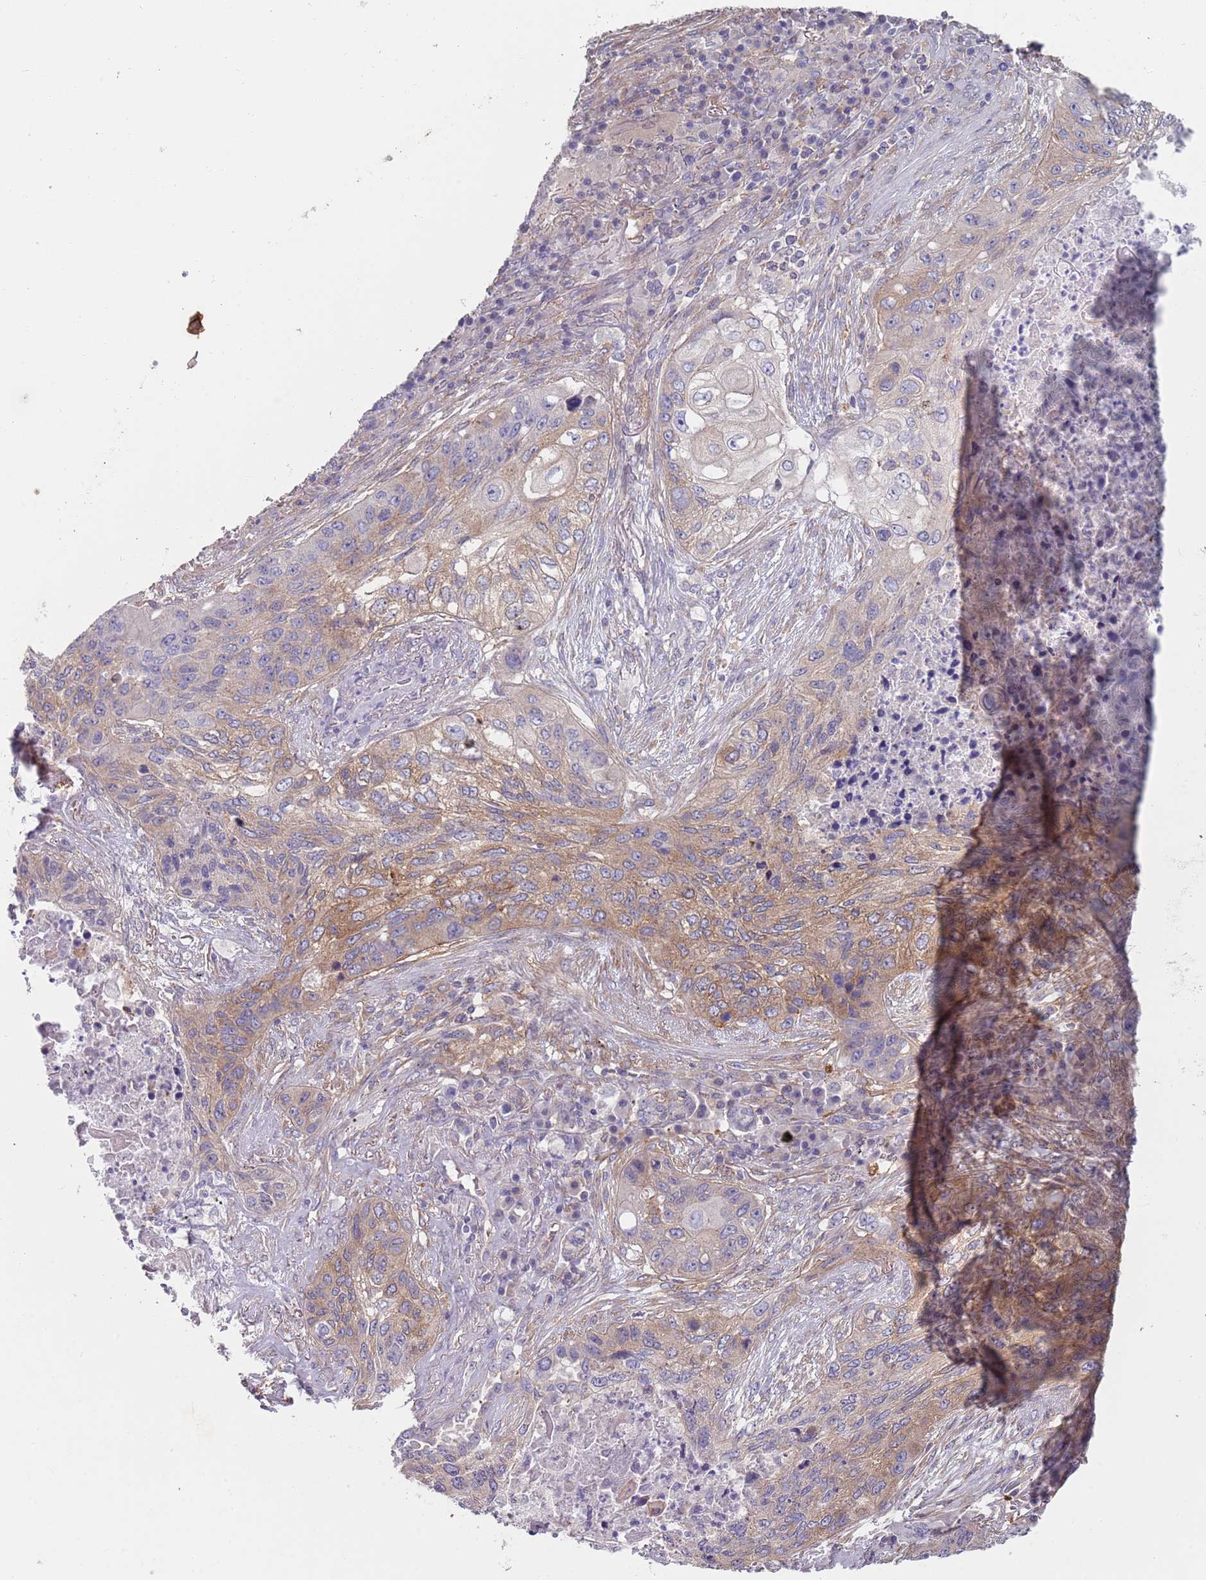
{"staining": {"intensity": "weak", "quantity": "25%-75%", "location": "cytoplasmic/membranous"}, "tissue": "lung cancer", "cell_type": "Tumor cells", "image_type": "cancer", "snomed": [{"axis": "morphology", "description": "Squamous cell carcinoma, NOS"}, {"axis": "topography", "description": "Lung"}], "caption": "A low amount of weak cytoplasmic/membranous expression is seen in about 25%-75% of tumor cells in lung squamous cell carcinoma tissue.", "gene": "APPL2", "patient": {"sex": "female", "age": 63}}